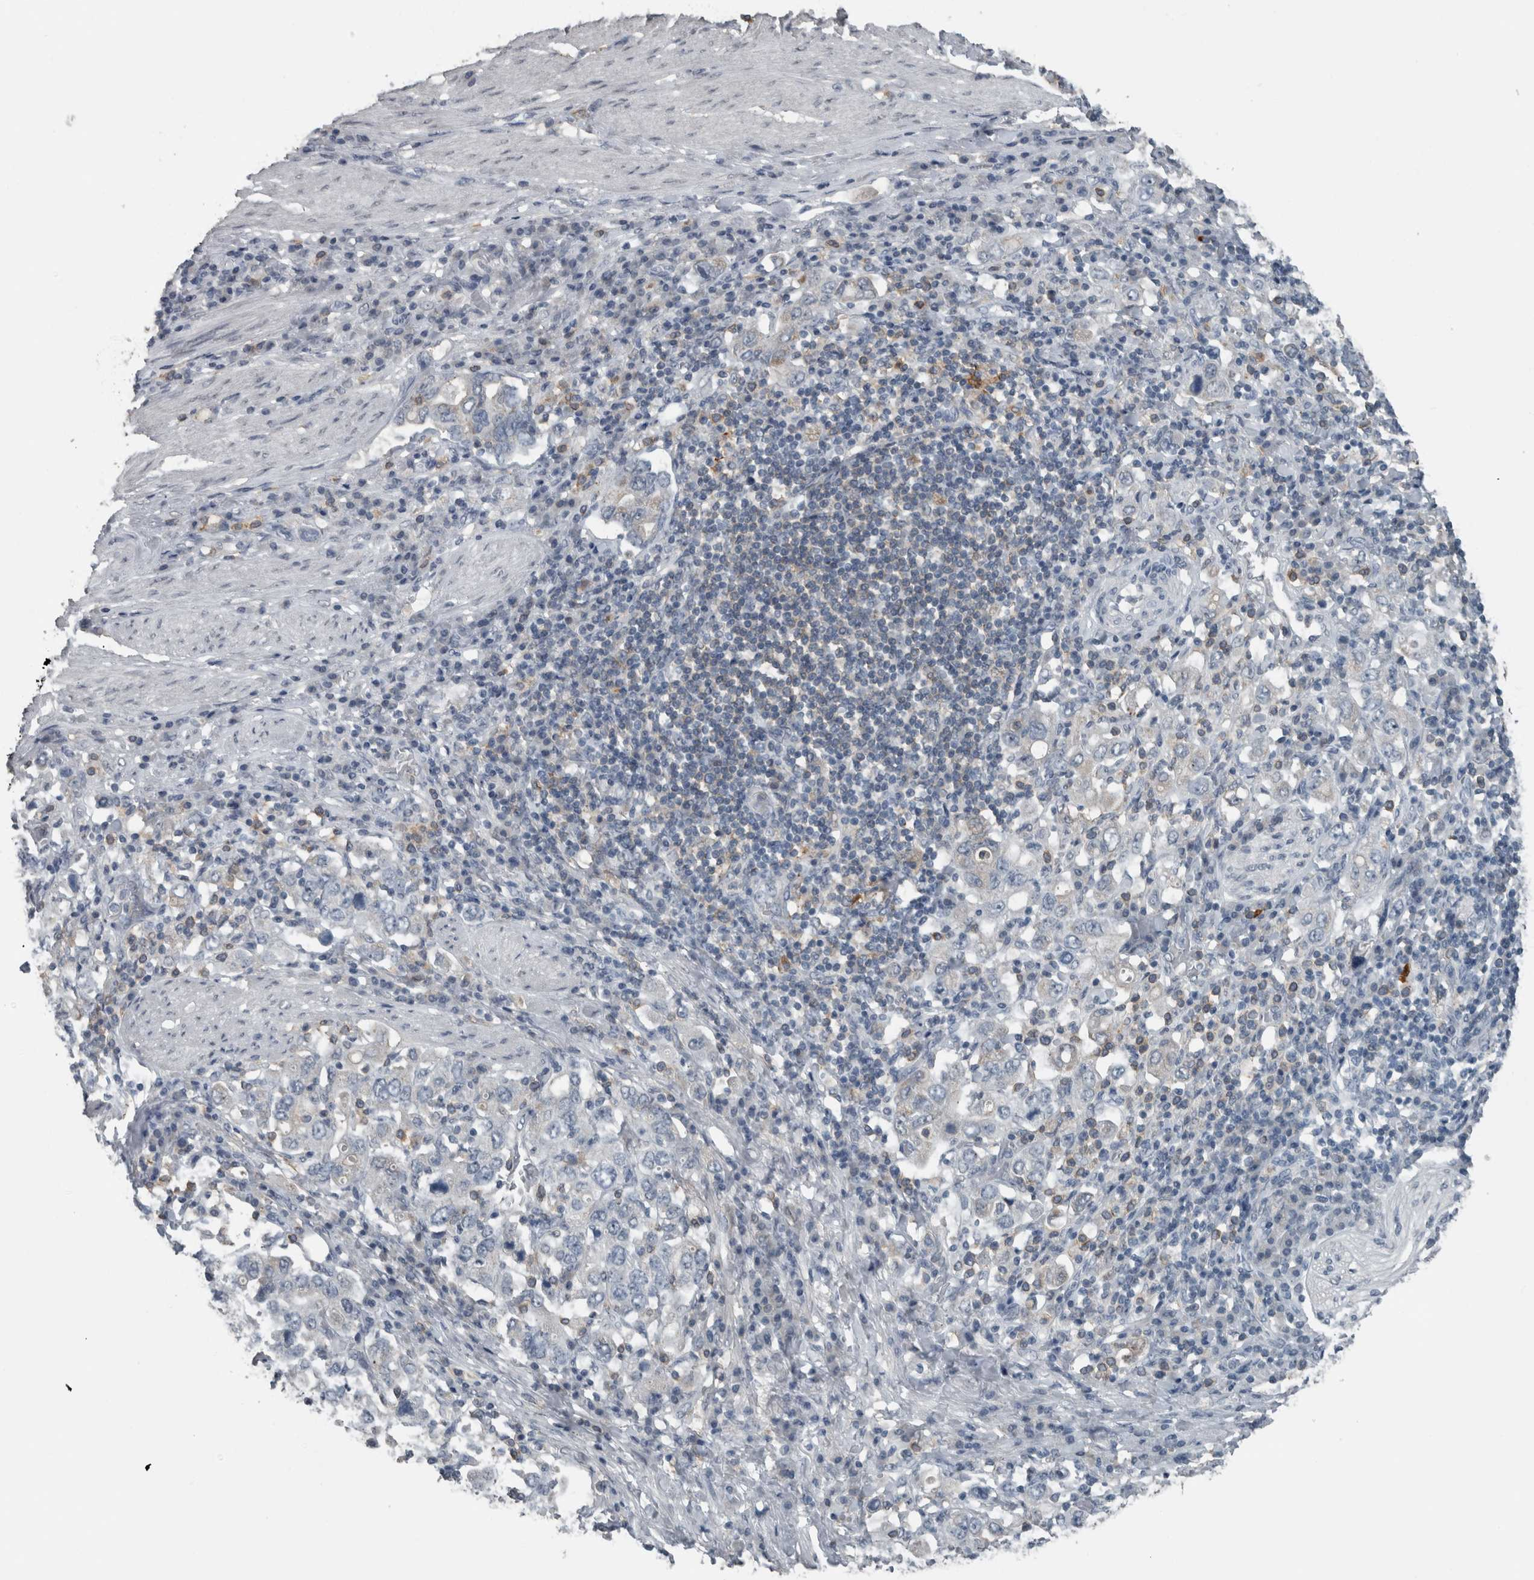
{"staining": {"intensity": "negative", "quantity": "none", "location": "none"}, "tissue": "stomach cancer", "cell_type": "Tumor cells", "image_type": "cancer", "snomed": [{"axis": "morphology", "description": "Adenocarcinoma, NOS"}, {"axis": "topography", "description": "Stomach, upper"}], "caption": "DAB (3,3'-diaminobenzidine) immunohistochemical staining of stomach adenocarcinoma reveals no significant positivity in tumor cells. Brightfield microscopy of immunohistochemistry stained with DAB (3,3'-diaminobenzidine) (brown) and hematoxylin (blue), captured at high magnification.", "gene": "ACSF2", "patient": {"sex": "male", "age": 62}}